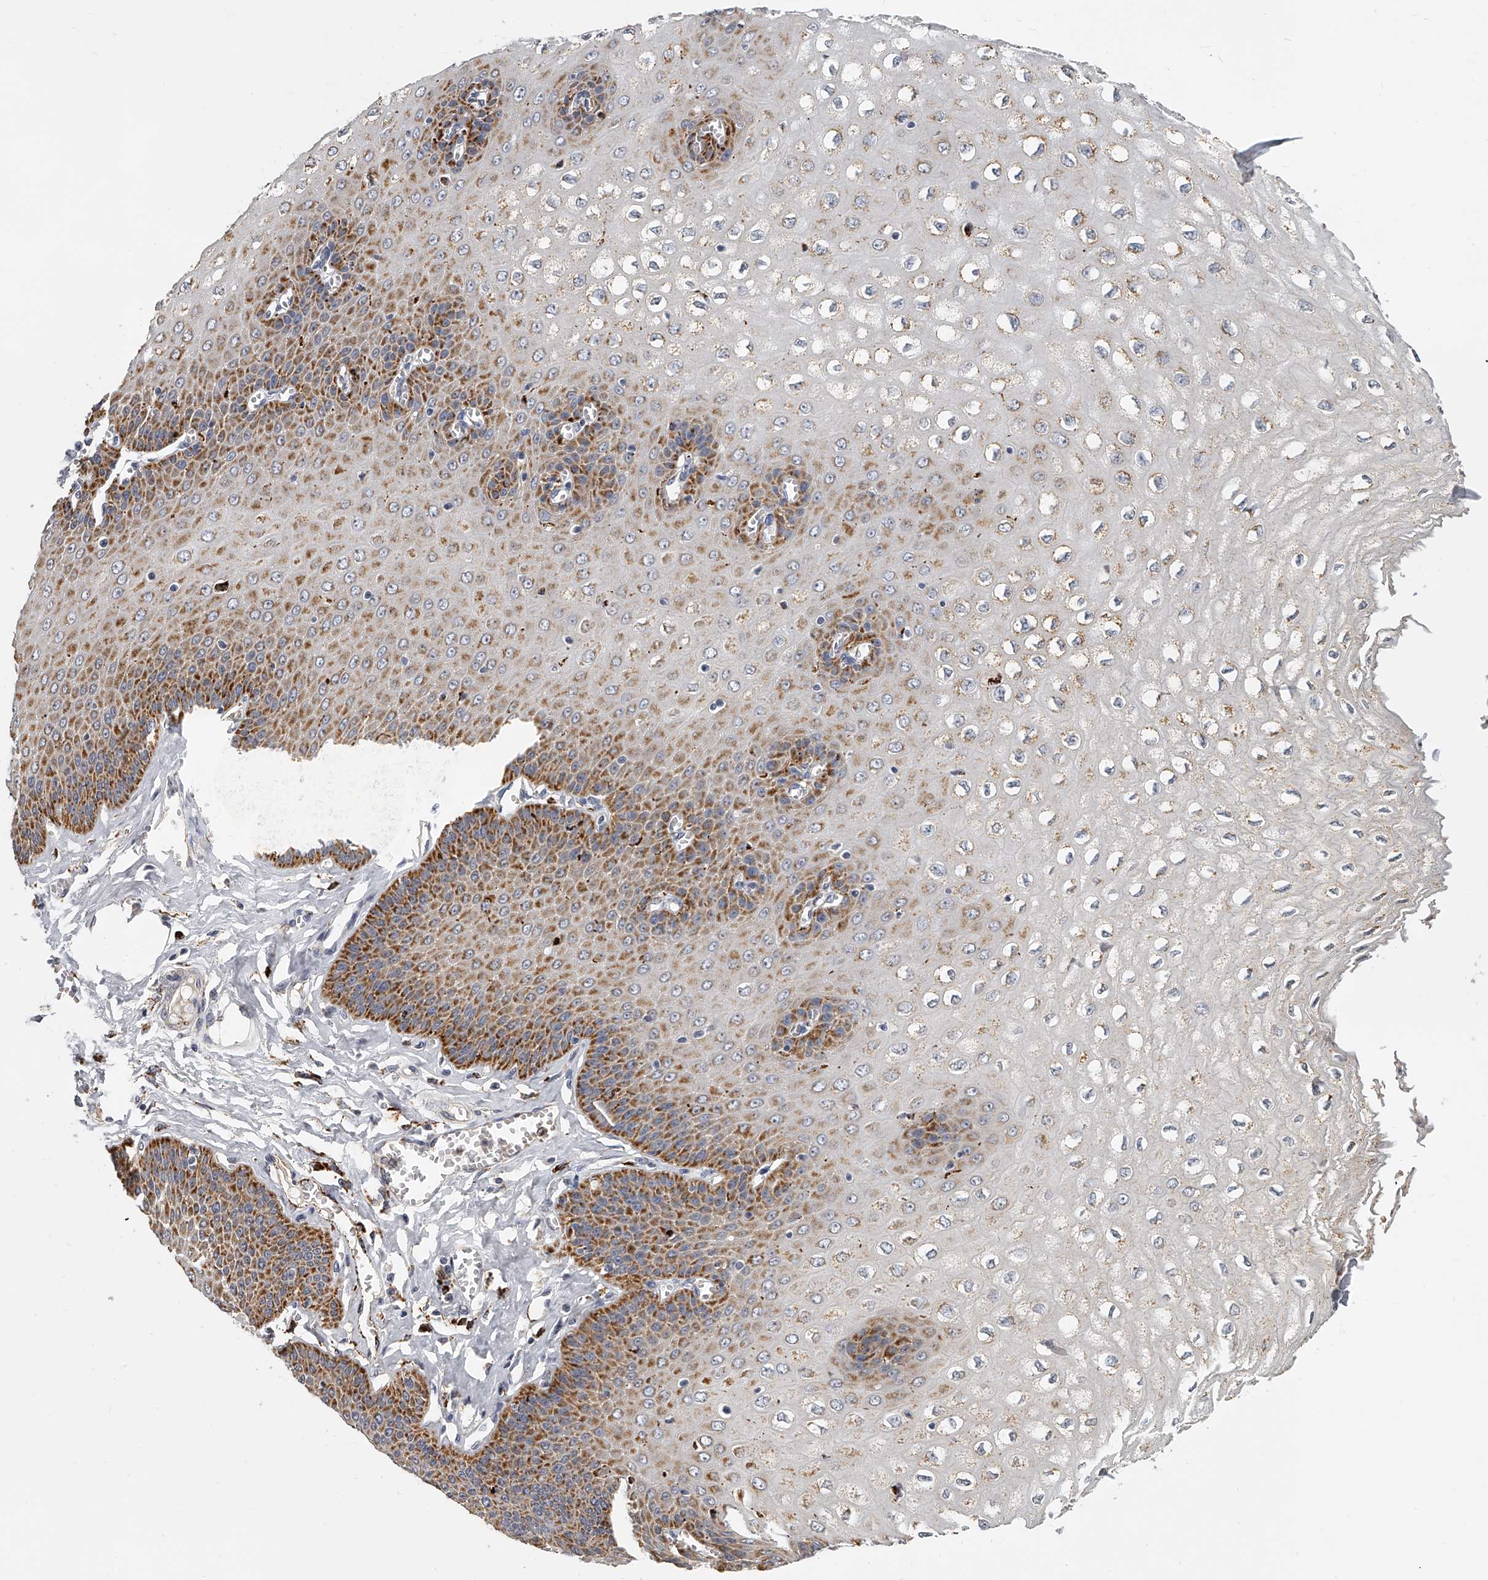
{"staining": {"intensity": "strong", "quantity": "25%-75%", "location": "cytoplasmic/membranous"}, "tissue": "esophagus", "cell_type": "Squamous epithelial cells", "image_type": "normal", "snomed": [{"axis": "morphology", "description": "Normal tissue, NOS"}, {"axis": "topography", "description": "Esophagus"}], "caption": "A high amount of strong cytoplasmic/membranous expression is appreciated in about 25%-75% of squamous epithelial cells in unremarkable esophagus. (DAB (3,3'-diaminobenzidine) IHC with brightfield microscopy, high magnification).", "gene": "KLHL7", "patient": {"sex": "male", "age": 60}}